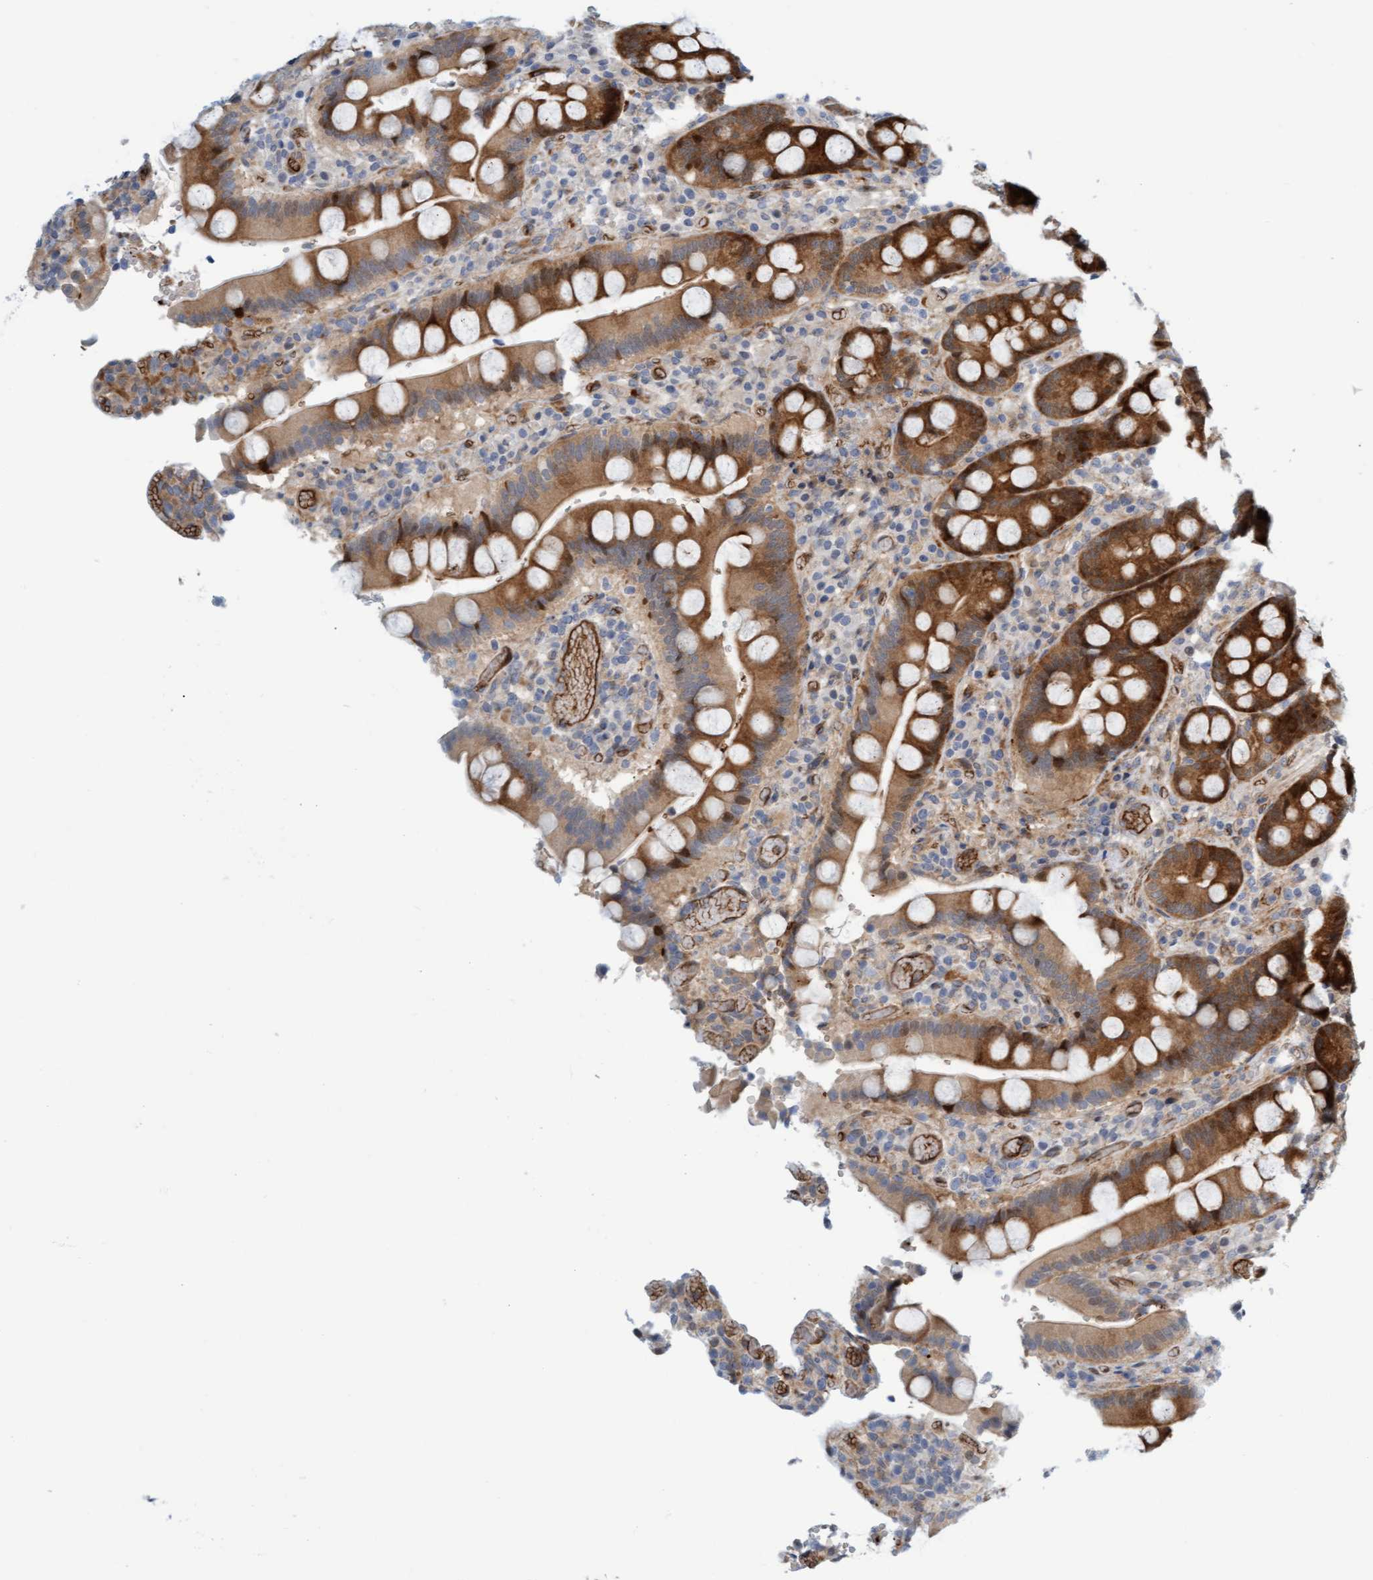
{"staining": {"intensity": "strong", "quantity": ">75%", "location": "cytoplasmic/membranous,nuclear"}, "tissue": "duodenum", "cell_type": "Glandular cells", "image_type": "normal", "snomed": [{"axis": "morphology", "description": "Normal tissue, NOS"}, {"axis": "topography", "description": "Small intestine, NOS"}], "caption": "Normal duodenum was stained to show a protein in brown. There is high levels of strong cytoplasmic/membranous,nuclear expression in about >75% of glandular cells. The protein of interest is shown in brown color, while the nuclei are stained blue.", "gene": "EIF4EBP1", "patient": {"sex": "female", "age": 71}}